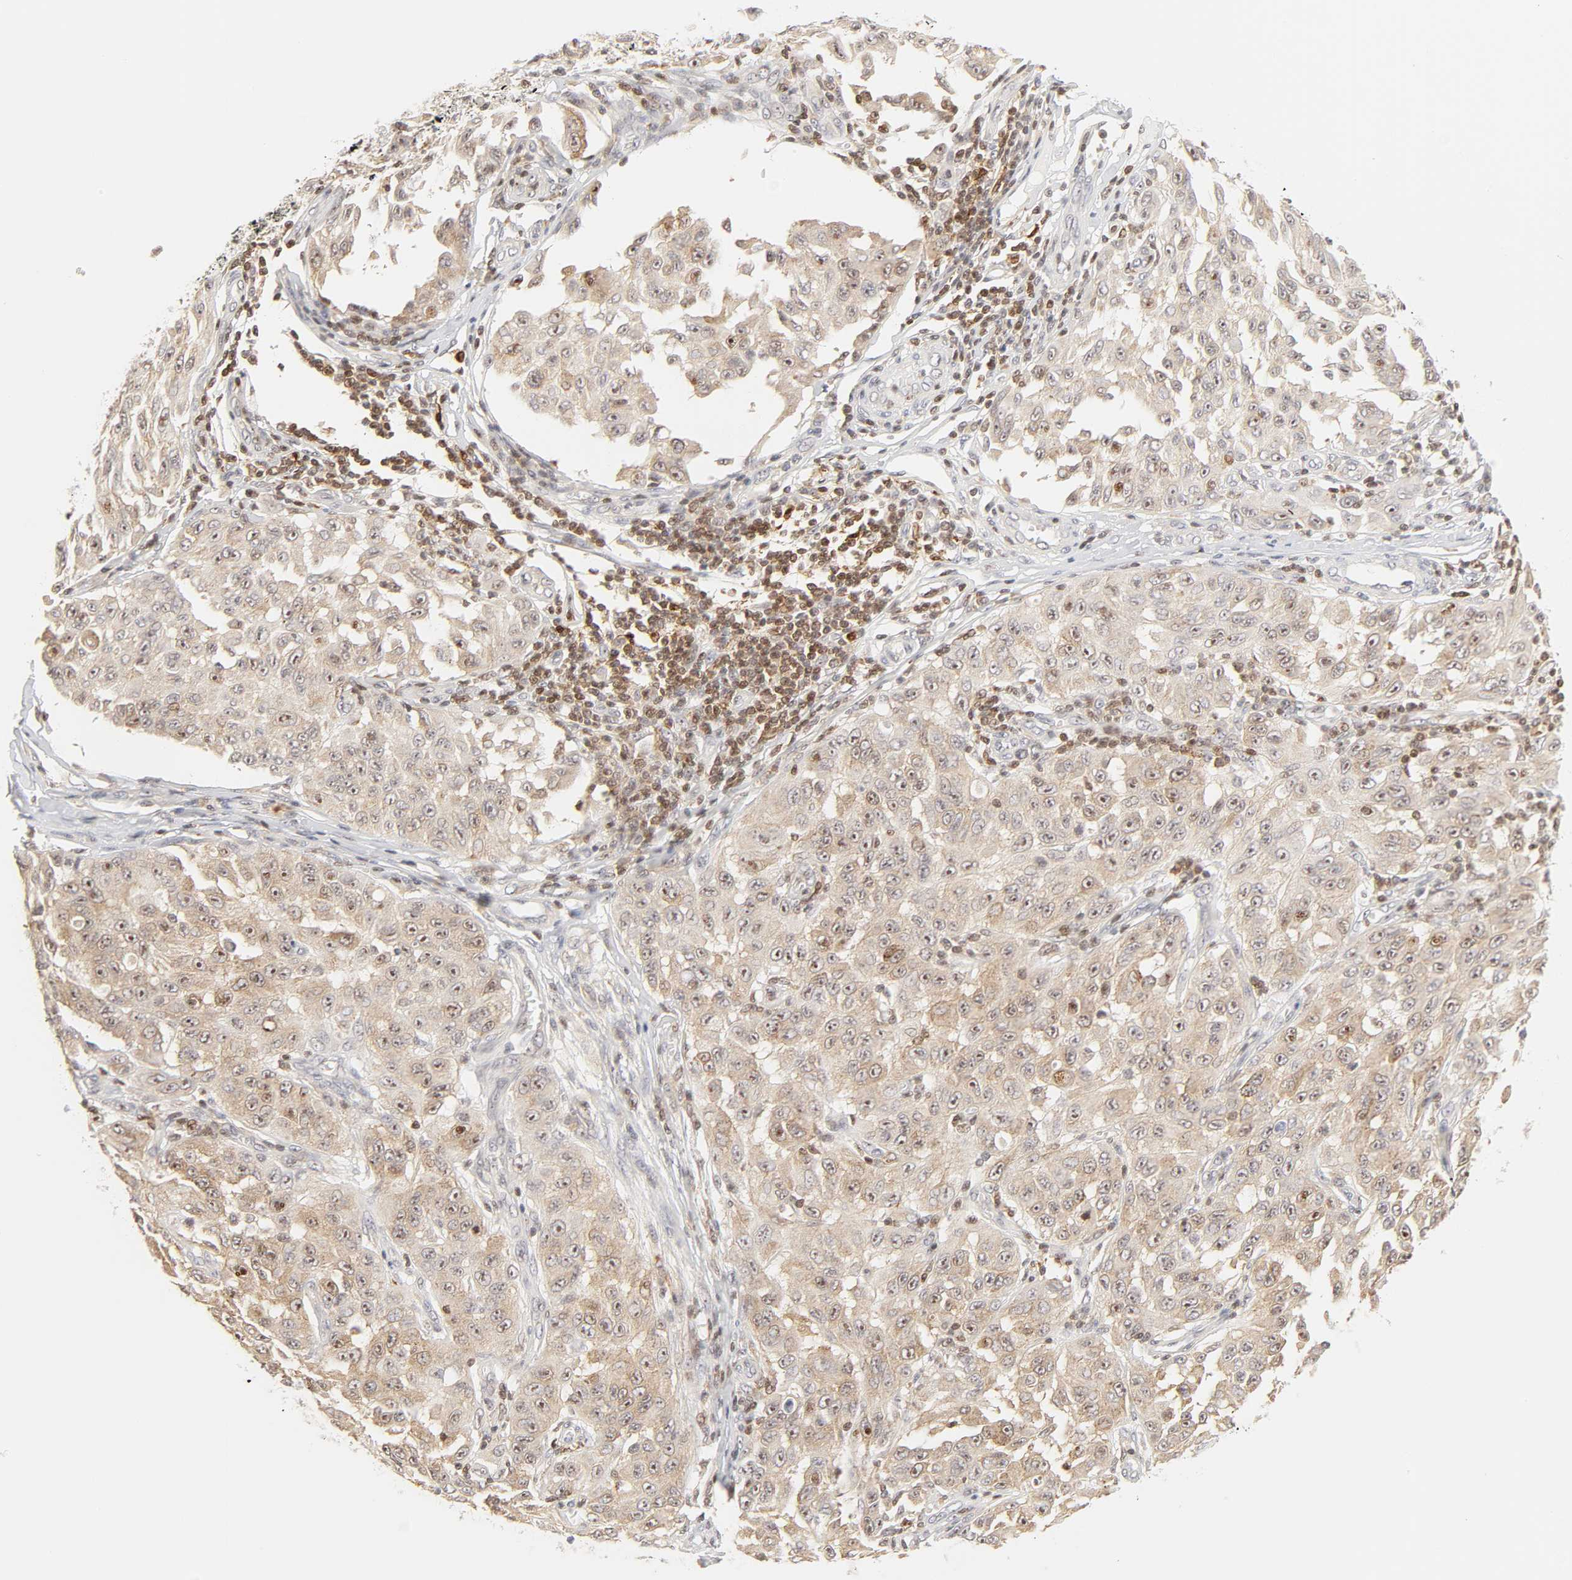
{"staining": {"intensity": "moderate", "quantity": ">75%", "location": "cytoplasmic/membranous,nuclear"}, "tissue": "melanoma", "cell_type": "Tumor cells", "image_type": "cancer", "snomed": [{"axis": "morphology", "description": "Malignant melanoma, NOS"}, {"axis": "topography", "description": "Skin"}], "caption": "High-magnification brightfield microscopy of malignant melanoma stained with DAB (brown) and counterstained with hematoxylin (blue). tumor cells exhibit moderate cytoplasmic/membranous and nuclear positivity is present in approximately>75% of cells. The staining was performed using DAB, with brown indicating positive protein expression. Nuclei are stained blue with hematoxylin.", "gene": "KIF2A", "patient": {"sex": "male", "age": 30}}